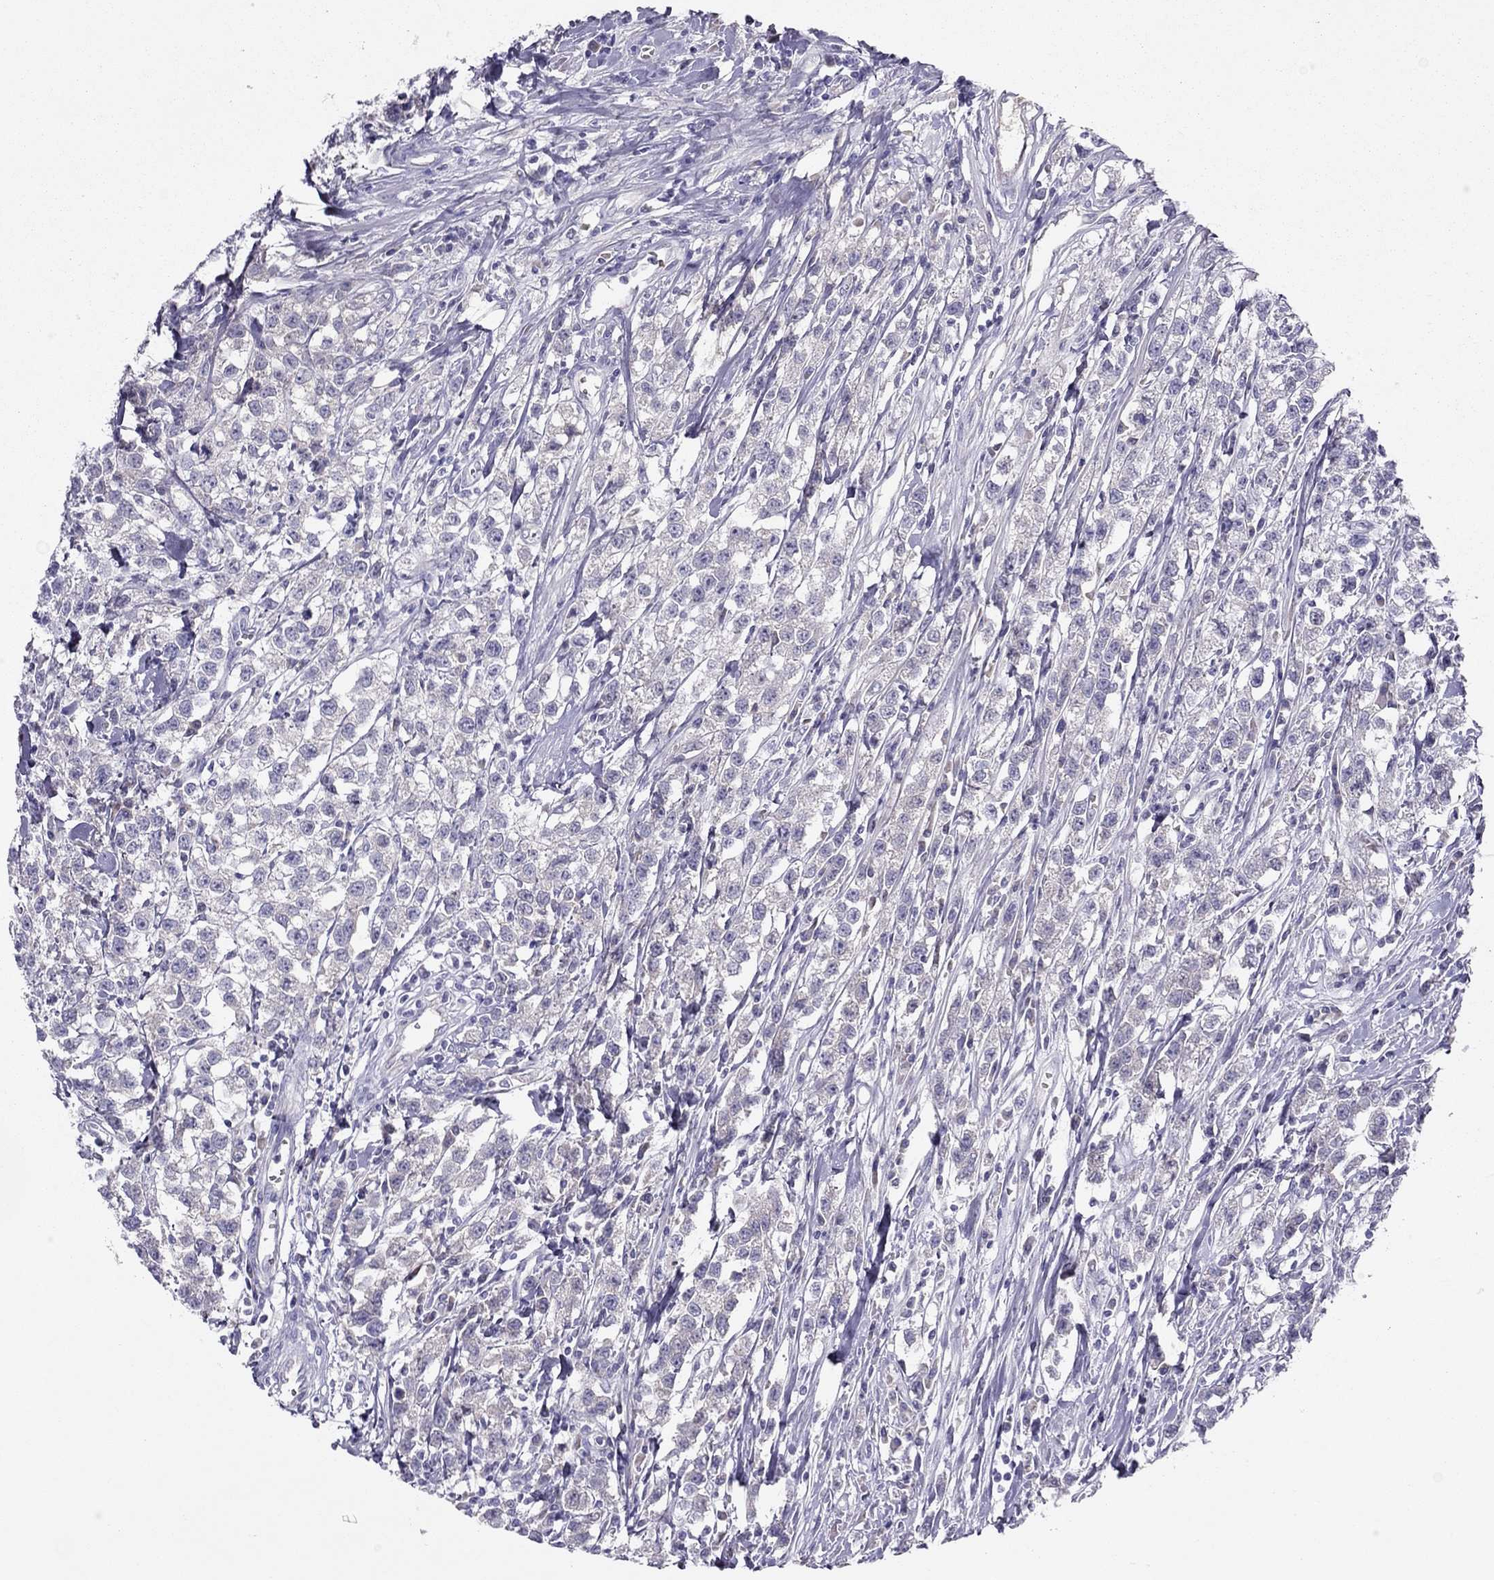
{"staining": {"intensity": "negative", "quantity": "none", "location": "none"}, "tissue": "testis cancer", "cell_type": "Tumor cells", "image_type": "cancer", "snomed": [{"axis": "morphology", "description": "Seminoma, NOS"}, {"axis": "topography", "description": "Testis"}], "caption": "Immunohistochemistry (IHC) of testis seminoma demonstrates no expression in tumor cells. (Brightfield microscopy of DAB (3,3'-diaminobenzidine) IHC at high magnification).", "gene": "RHD", "patient": {"sex": "male", "age": 59}}